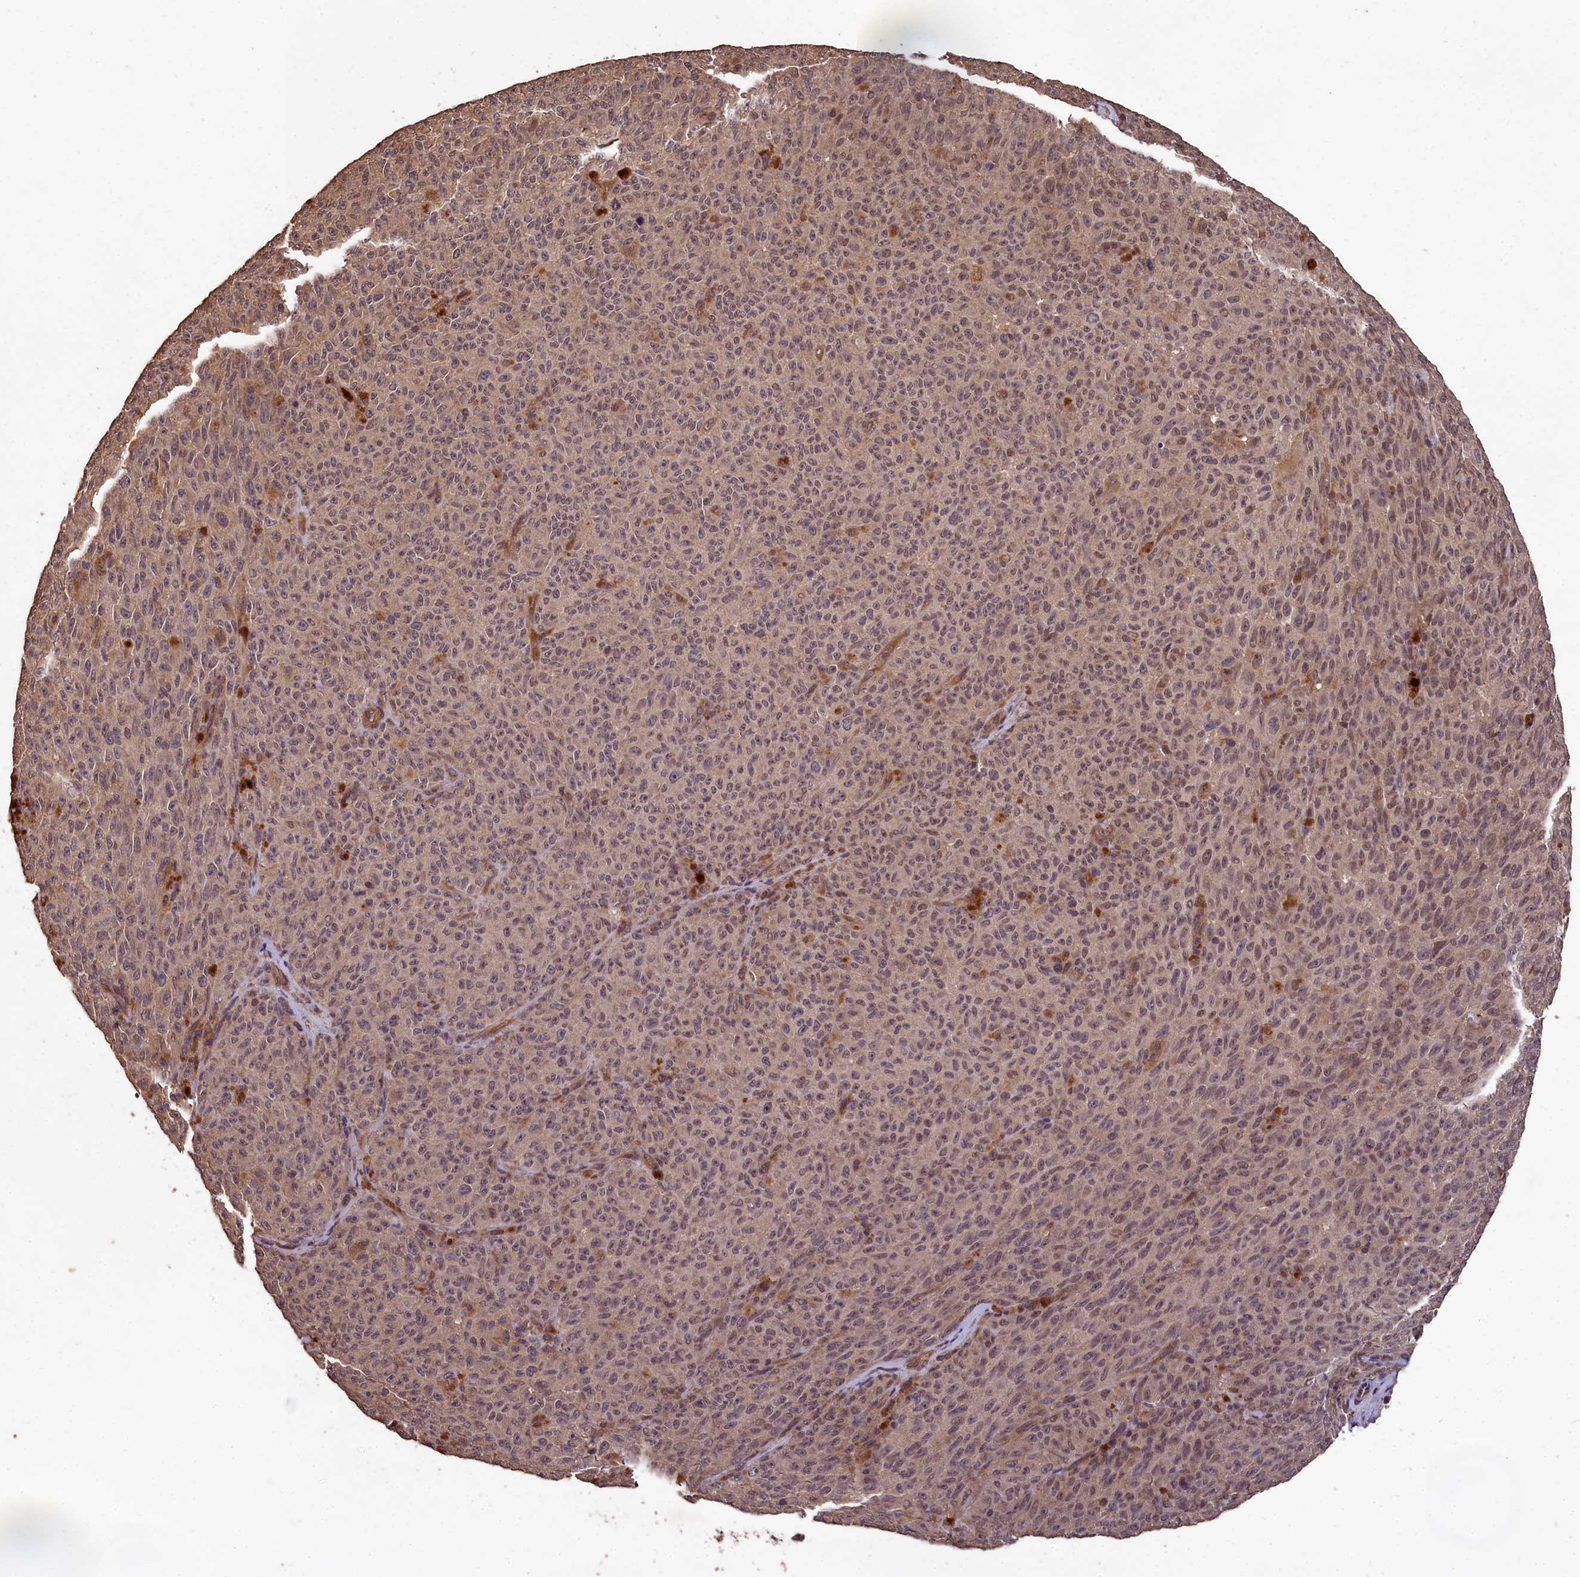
{"staining": {"intensity": "weak", "quantity": "25%-75%", "location": "nuclear"}, "tissue": "melanoma", "cell_type": "Tumor cells", "image_type": "cancer", "snomed": [{"axis": "morphology", "description": "Malignant melanoma, NOS"}, {"axis": "topography", "description": "Skin"}], "caption": "A brown stain highlights weak nuclear staining of a protein in melanoma tumor cells.", "gene": "CHD9", "patient": {"sex": "female", "age": 82}}